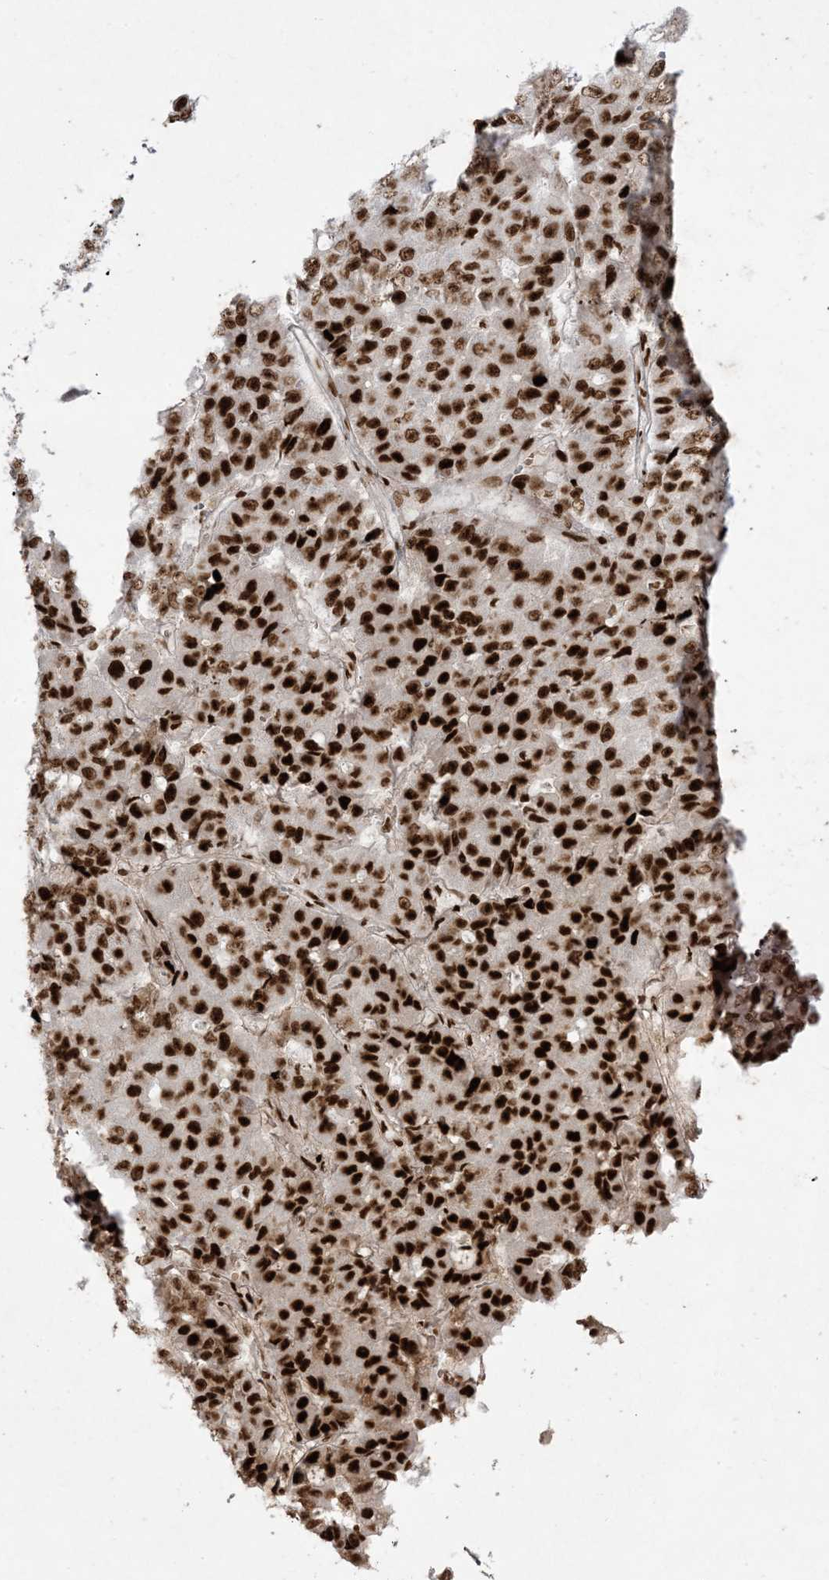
{"staining": {"intensity": "strong", "quantity": ">75%", "location": "nuclear"}, "tissue": "pancreatic cancer", "cell_type": "Tumor cells", "image_type": "cancer", "snomed": [{"axis": "morphology", "description": "Adenocarcinoma, NOS"}, {"axis": "topography", "description": "Pancreas"}], "caption": "IHC (DAB (3,3'-diaminobenzidine)) staining of human pancreatic cancer demonstrates strong nuclear protein positivity in approximately >75% of tumor cells. (Stains: DAB (3,3'-diaminobenzidine) in brown, nuclei in blue, Microscopy: brightfield microscopy at high magnification).", "gene": "RBM10", "patient": {"sex": "male", "age": 50}}